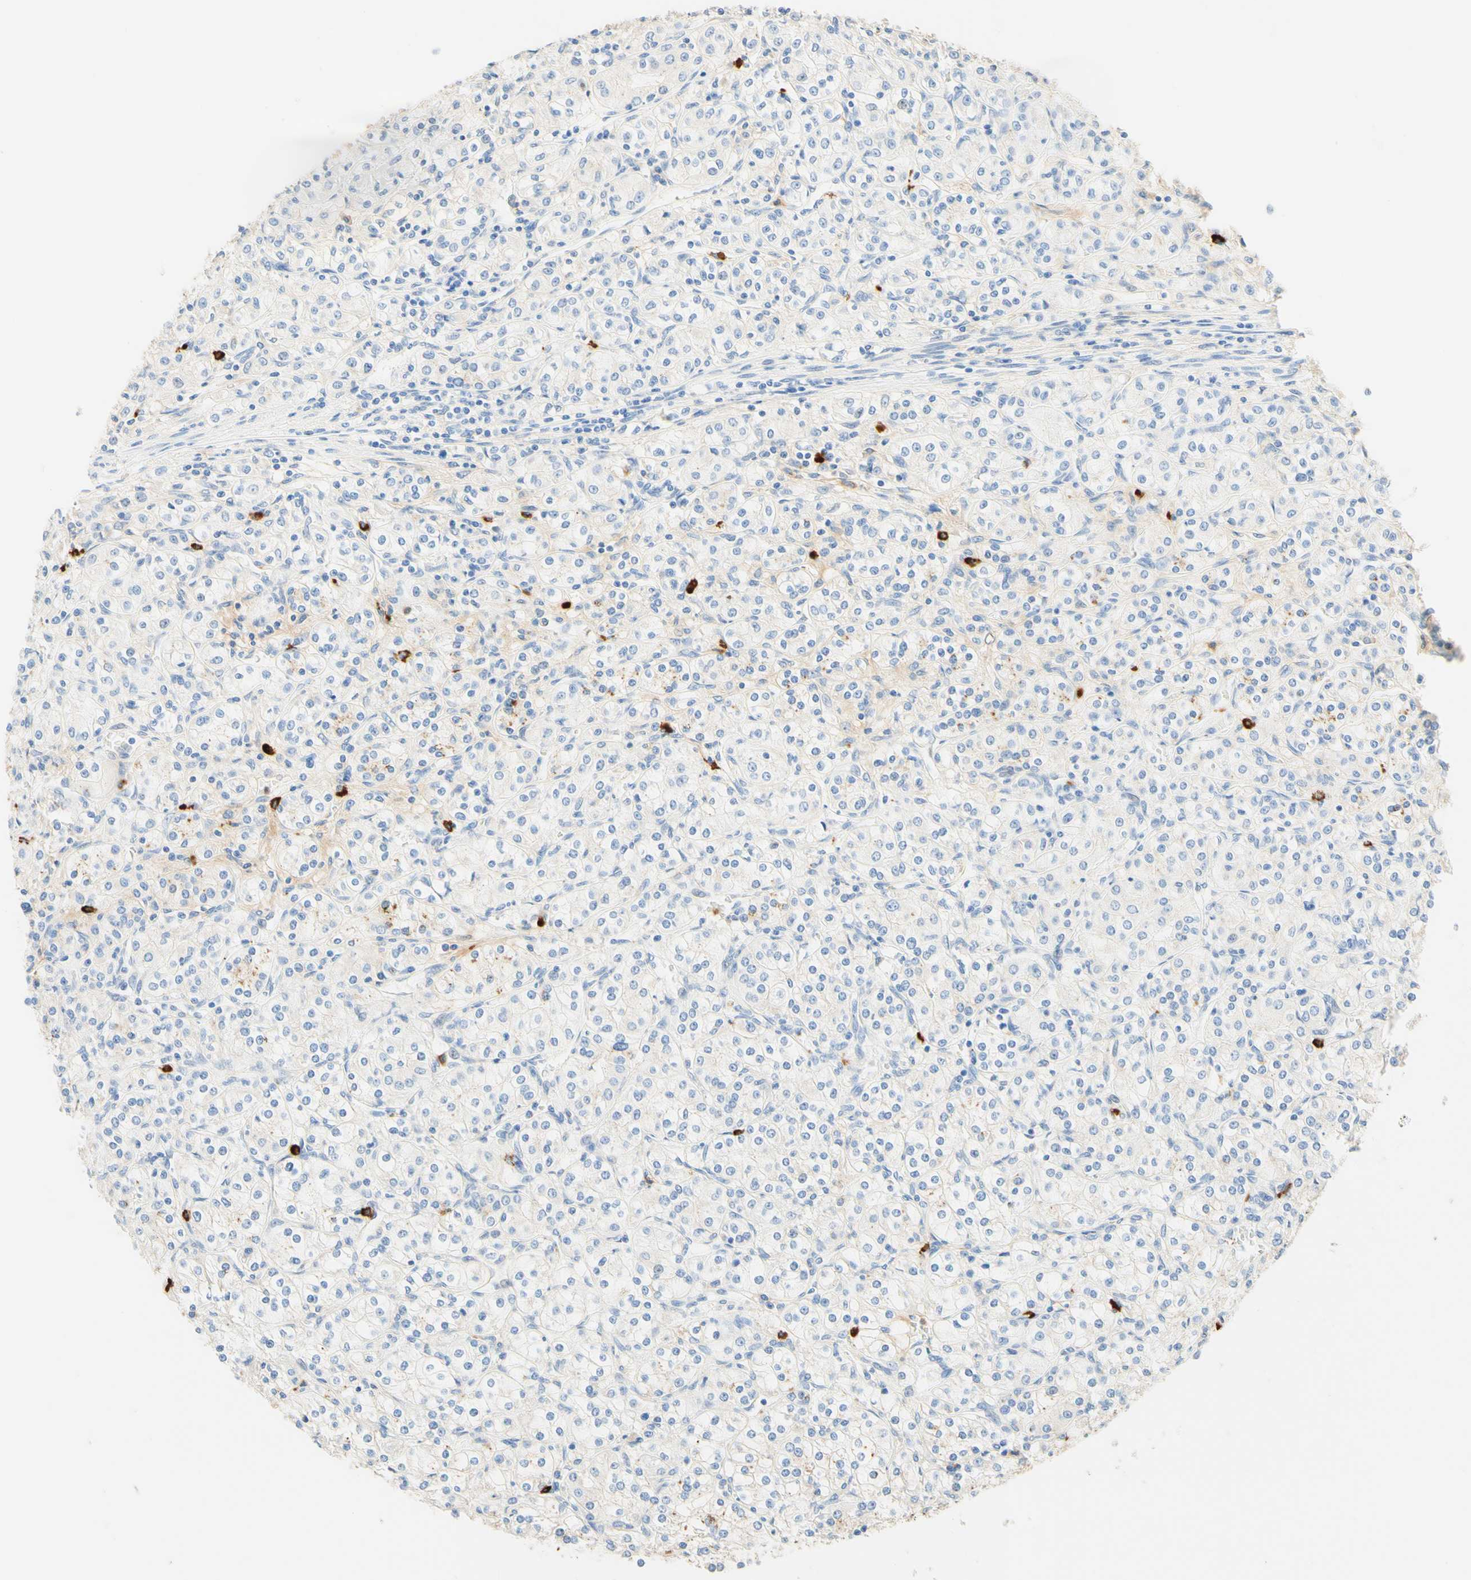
{"staining": {"intensity": "negative", "quantity": "none", "location": "none"}, "tissue": "renal cancer", "cell_type": "Tumor cells", "image_type": "cancer", "snomed": [{"axis": "morphology", "description": "Adenocarcinoma, NOS"}, {"axis": "topography", "description": "Kidney"}], "caption": "Photomicrograph shows no protein expression in tumor cells of adenocarcinoma (renal) tissue.", "gene": "CD63", "patient": {"sex": "male", "age": 77}}